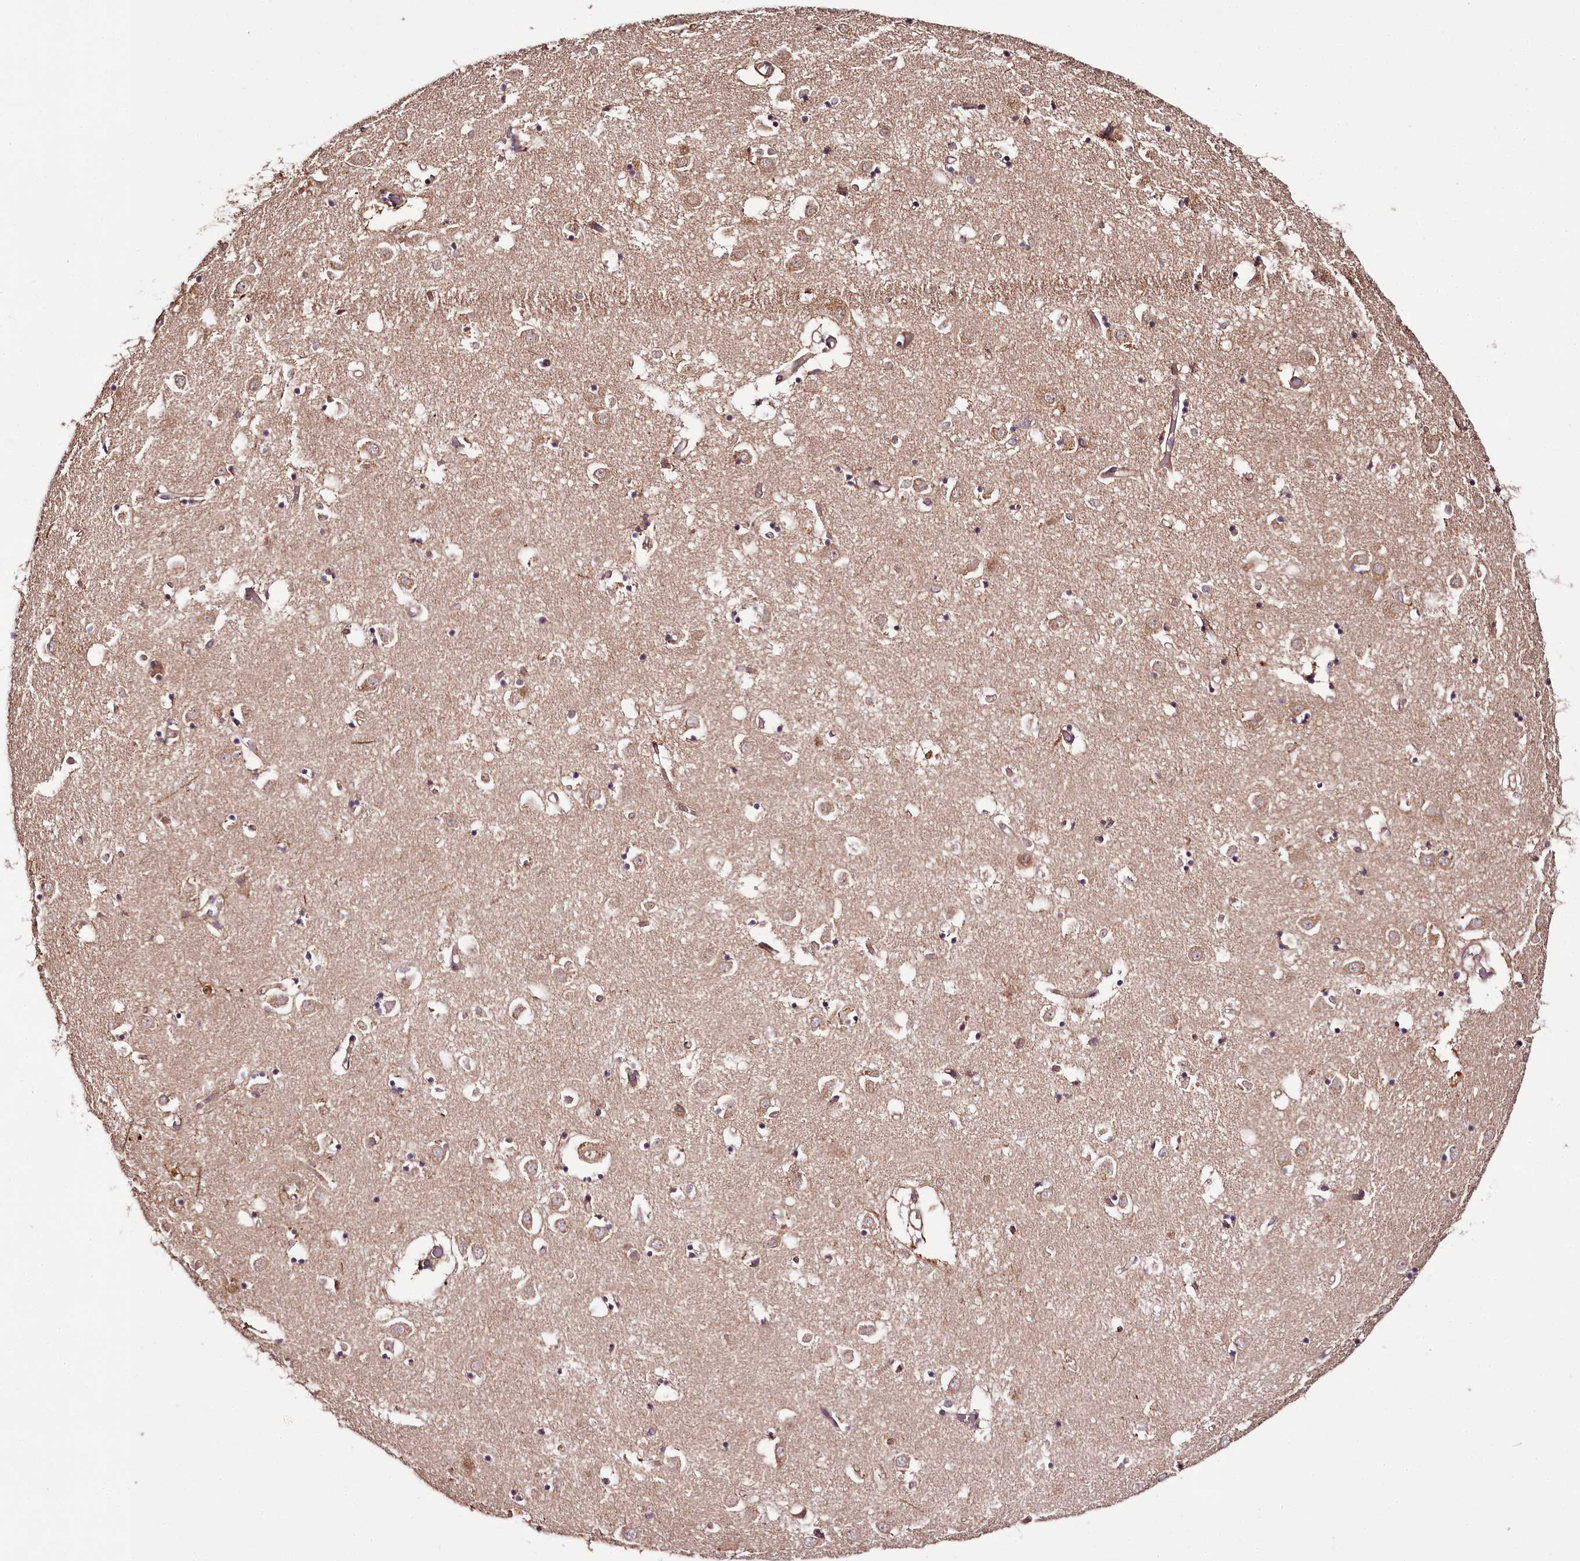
{"staining": {"intensity": "moderate", "quantity": "<25%", "location": "cytoplasmic/membranous"}, "tissue": "caudate", "cell_type": "Glial cells", "image_type": "normal", "snomed": [{"axis": "morphology", "description": "Normal tissue, NOS"}, {"axis": "topography", "description": "Lateral ventricle wall"}], "caption": "A histopathology image of caudate stained for a protein shows moderate cytoplasmic/membranous brown staining in glial cells. (DAB IHC, brown staining for protein, blue staining for nuclei).", "gene": "TARS1", "patient": {"sex": "male", "age": 70}}